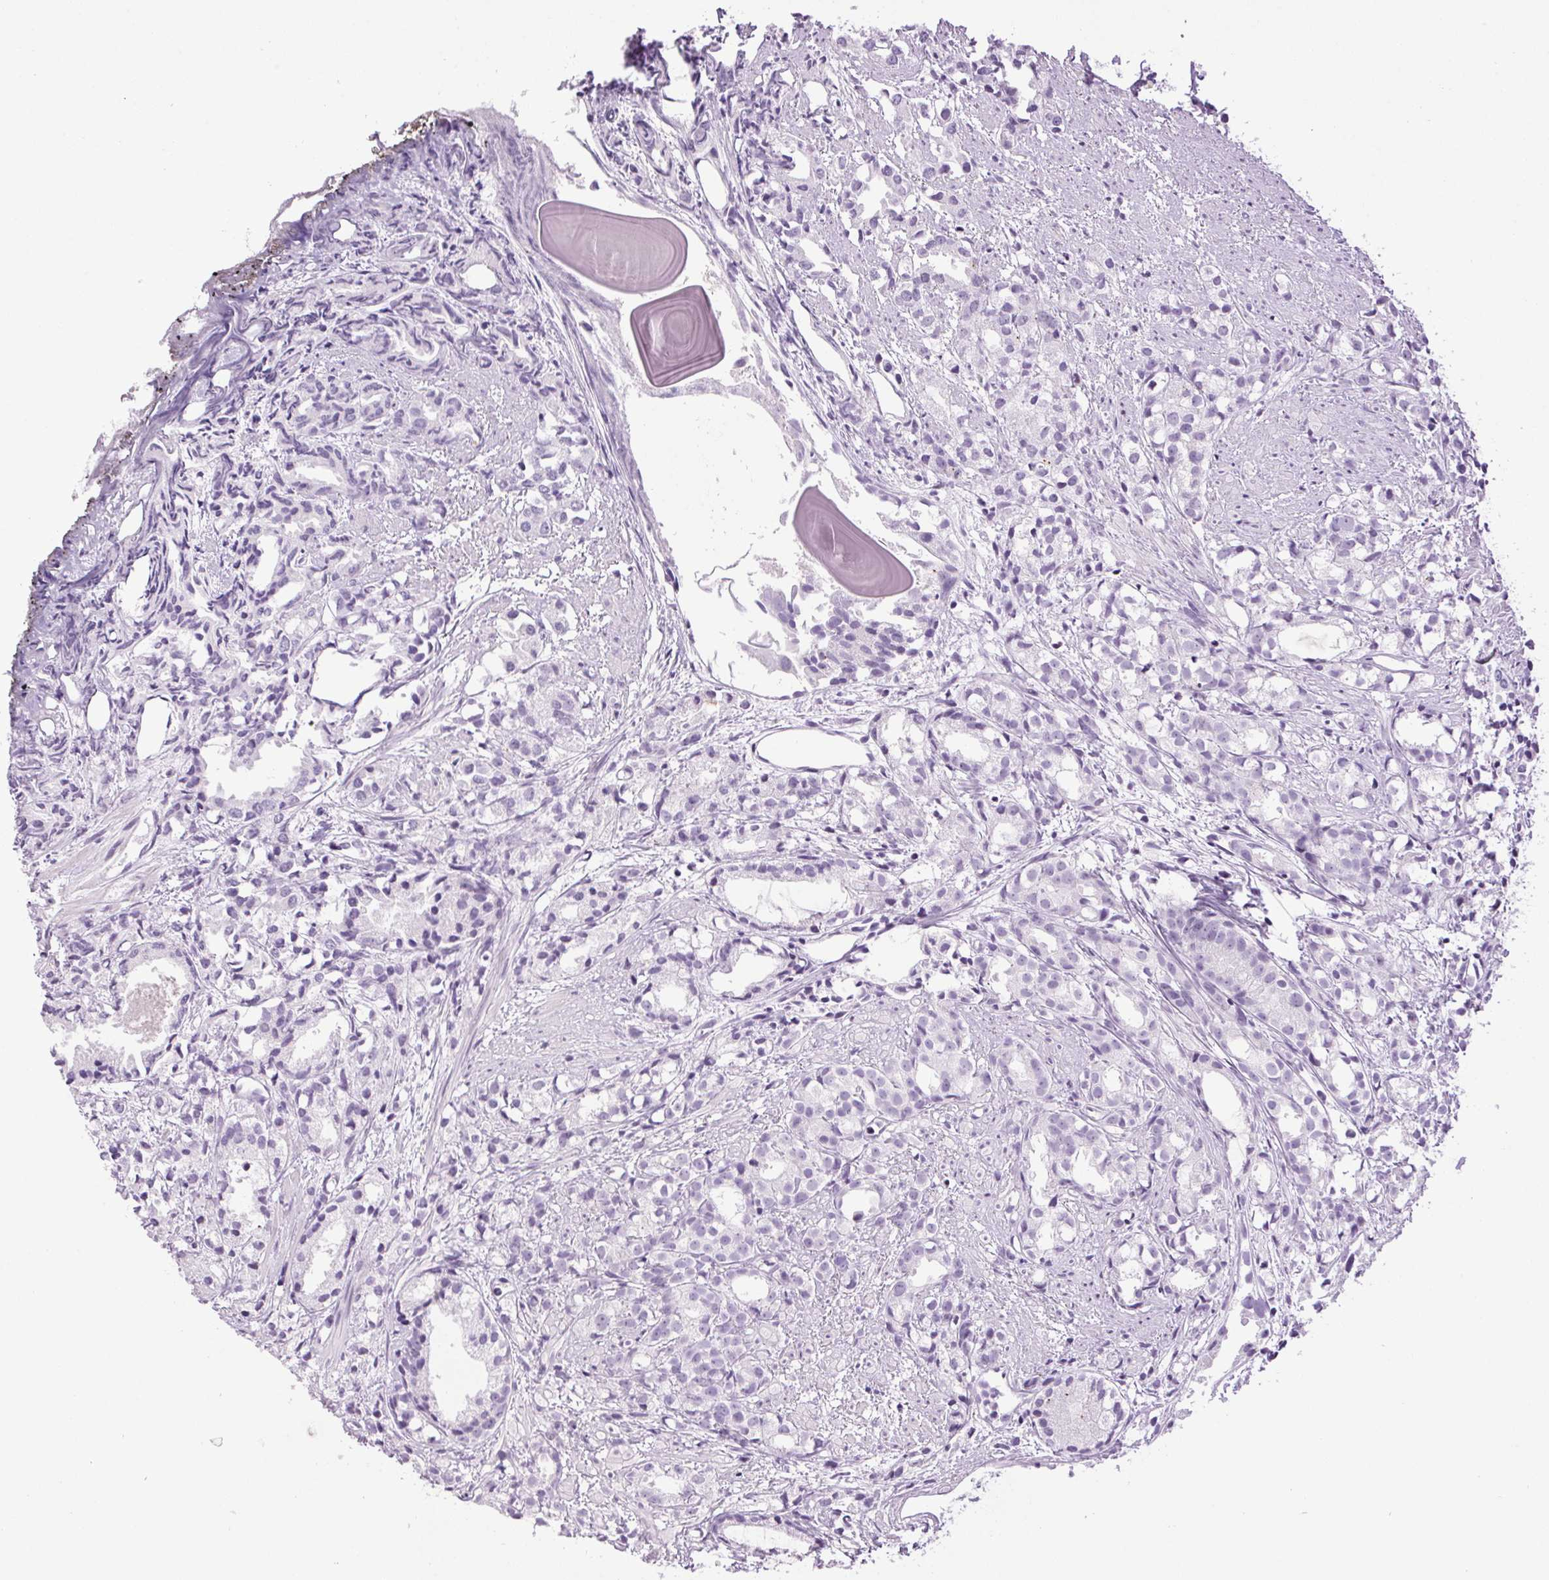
{"staining": {"intensity": "negative", "quantity": "none", "location": "none"}, "tissue": "prostate cancer", "cell_type": "Tumor cells", "image_type": "cancer", "snomed": [{"axis": "morphology", "description": "Adenocarcinoma, High grade"}, {"axis": "topography", "description": "Prostate"}], "caption": "Prostate cancer (adenocarcinoma (high-grade)) was stained to show a protein in brown. There is no significant expression in tumor cells.", "gene": "TMEM88B", "patient": {"sex": "male", "age": 79}}